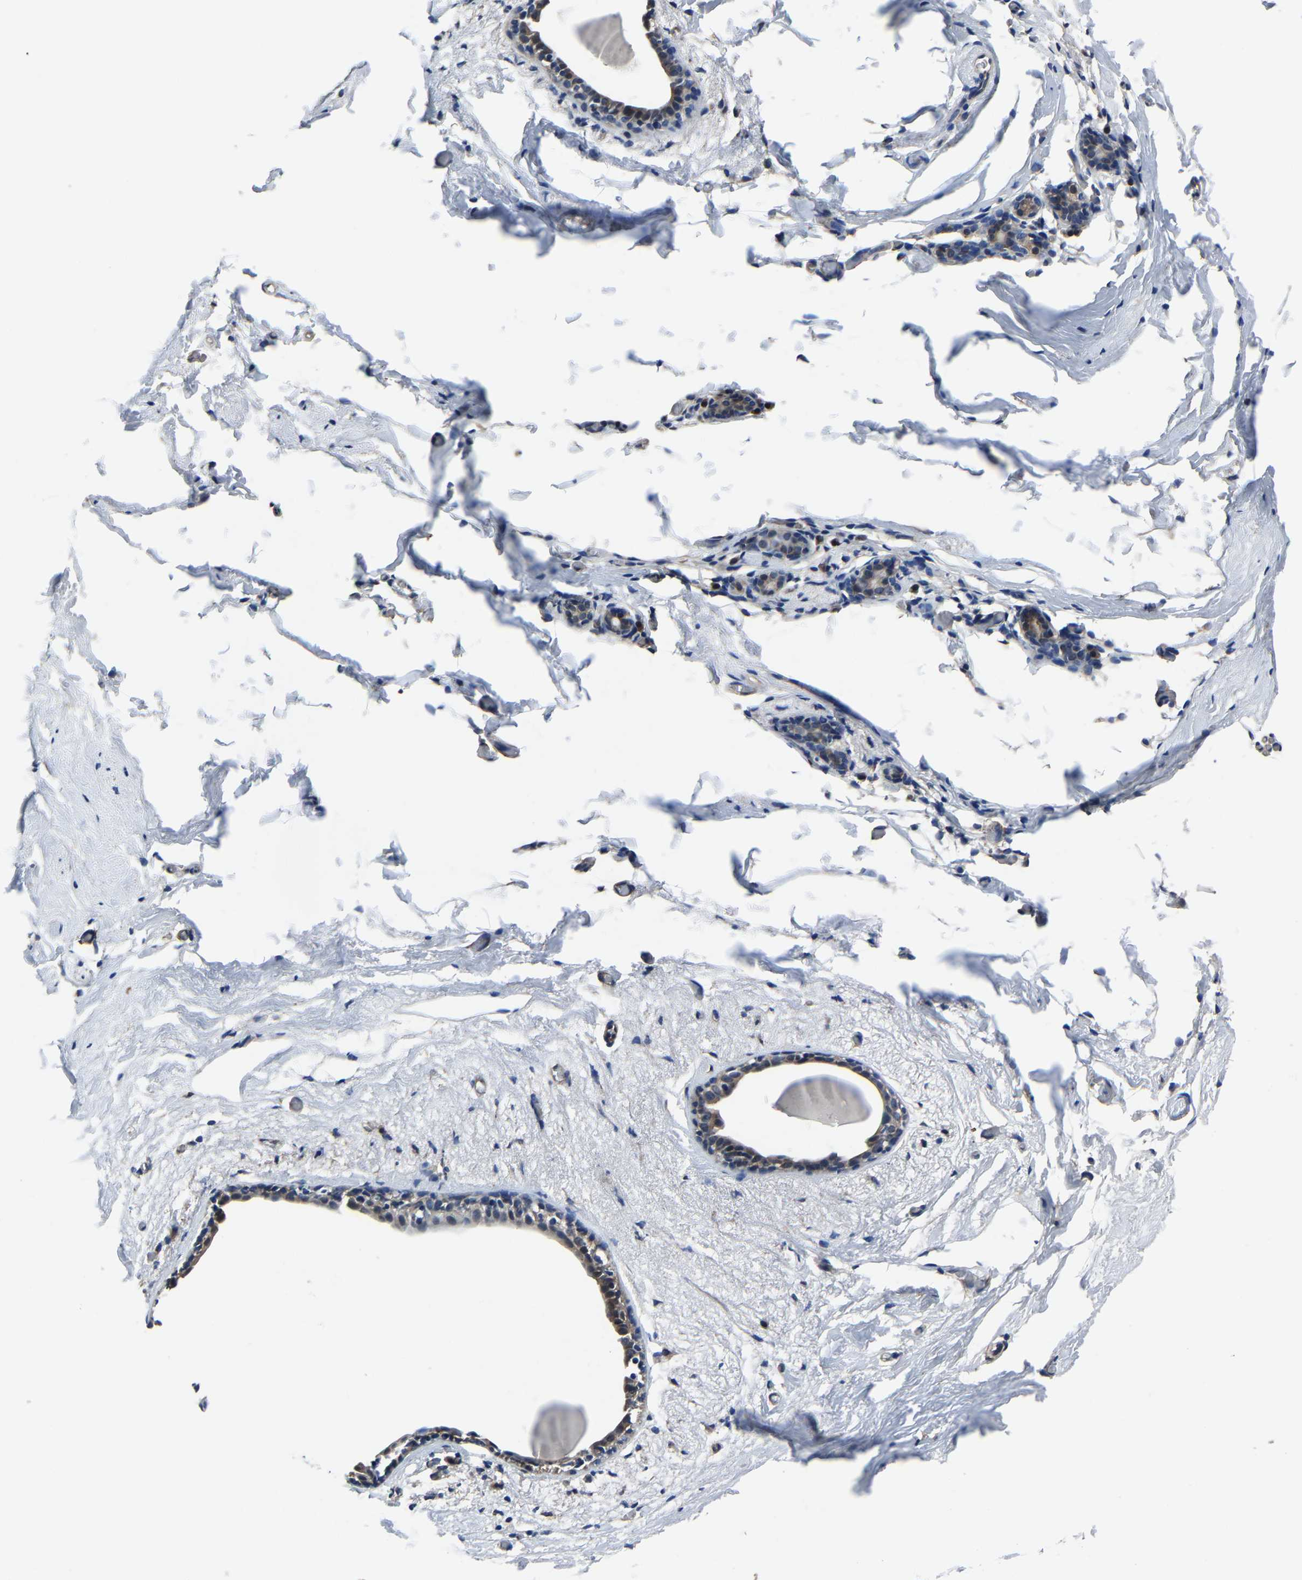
{"staining": {"intensity": "negative", "quantity": "none", "location": "none"}, "tissue": "breast", "cell_type": "Adipocytes", "image_type": "normal", "snomed": [{"axis": "morphology", "description": "Normal tissue, NOS"}, {"axis": "topography", "description": "Breast"}], "caption": "Photomicrograph shows no protein staining in adipocytes of benign breast.", "gene": "STRBP", "patient": {"sex": "female", "age": 62}}